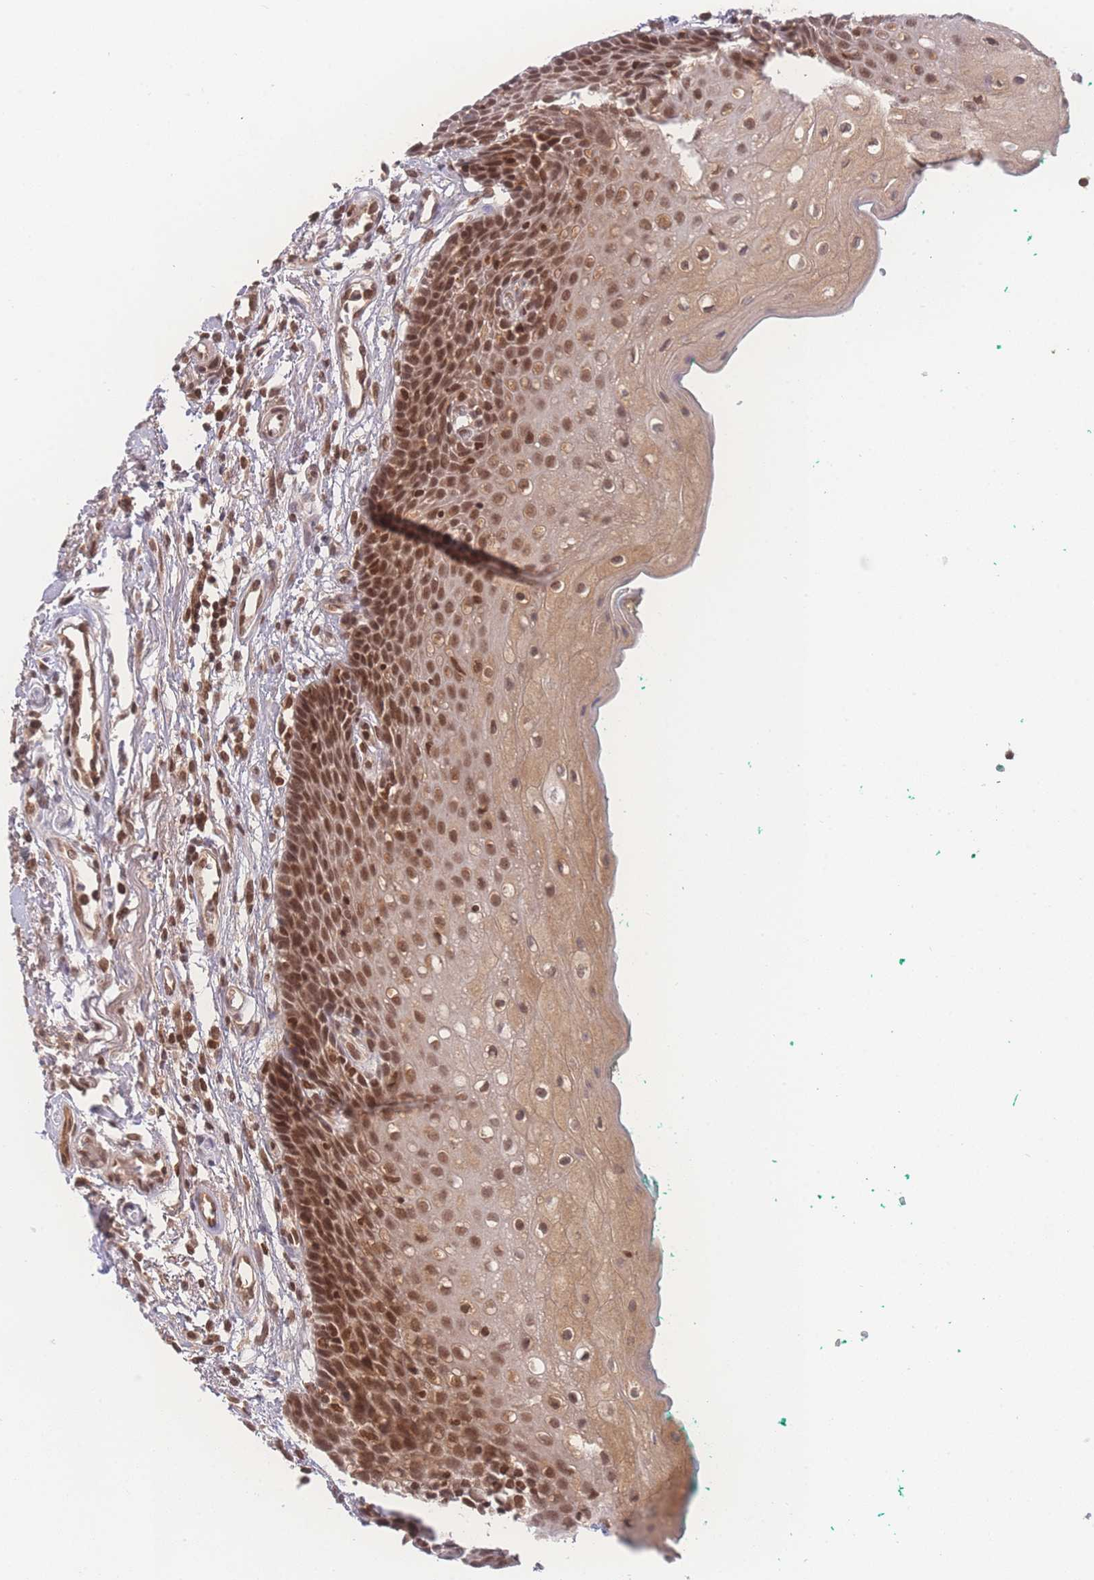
{"staining": {"intensity": "strong", "quantity": ">75%", "location": "nuclear"}, "tissue": "oral mucosa", "cell_type": "Squamous epithelial cells", "image_type": "normal", "snomed": [{"axis": "morphology", "description": "Normal tissue, NOS"}, {"axis": "morphology", "description": "Squamous cell carcinoma, NOS"}, {"axis": "topography", "description": "Oral tissue"}, {"axis": "topography", "description": "Tounge, NOS"}, {"axis": "topography", "description": "Head-Neck"}], "caption": "Squamous epithelial cells reveal high levels of strong nuclear staining in approximately >75% of cells in benign human oral mucosa.", "gene": "RAVER1", "patient": {"sex": "male", "age": 79}}